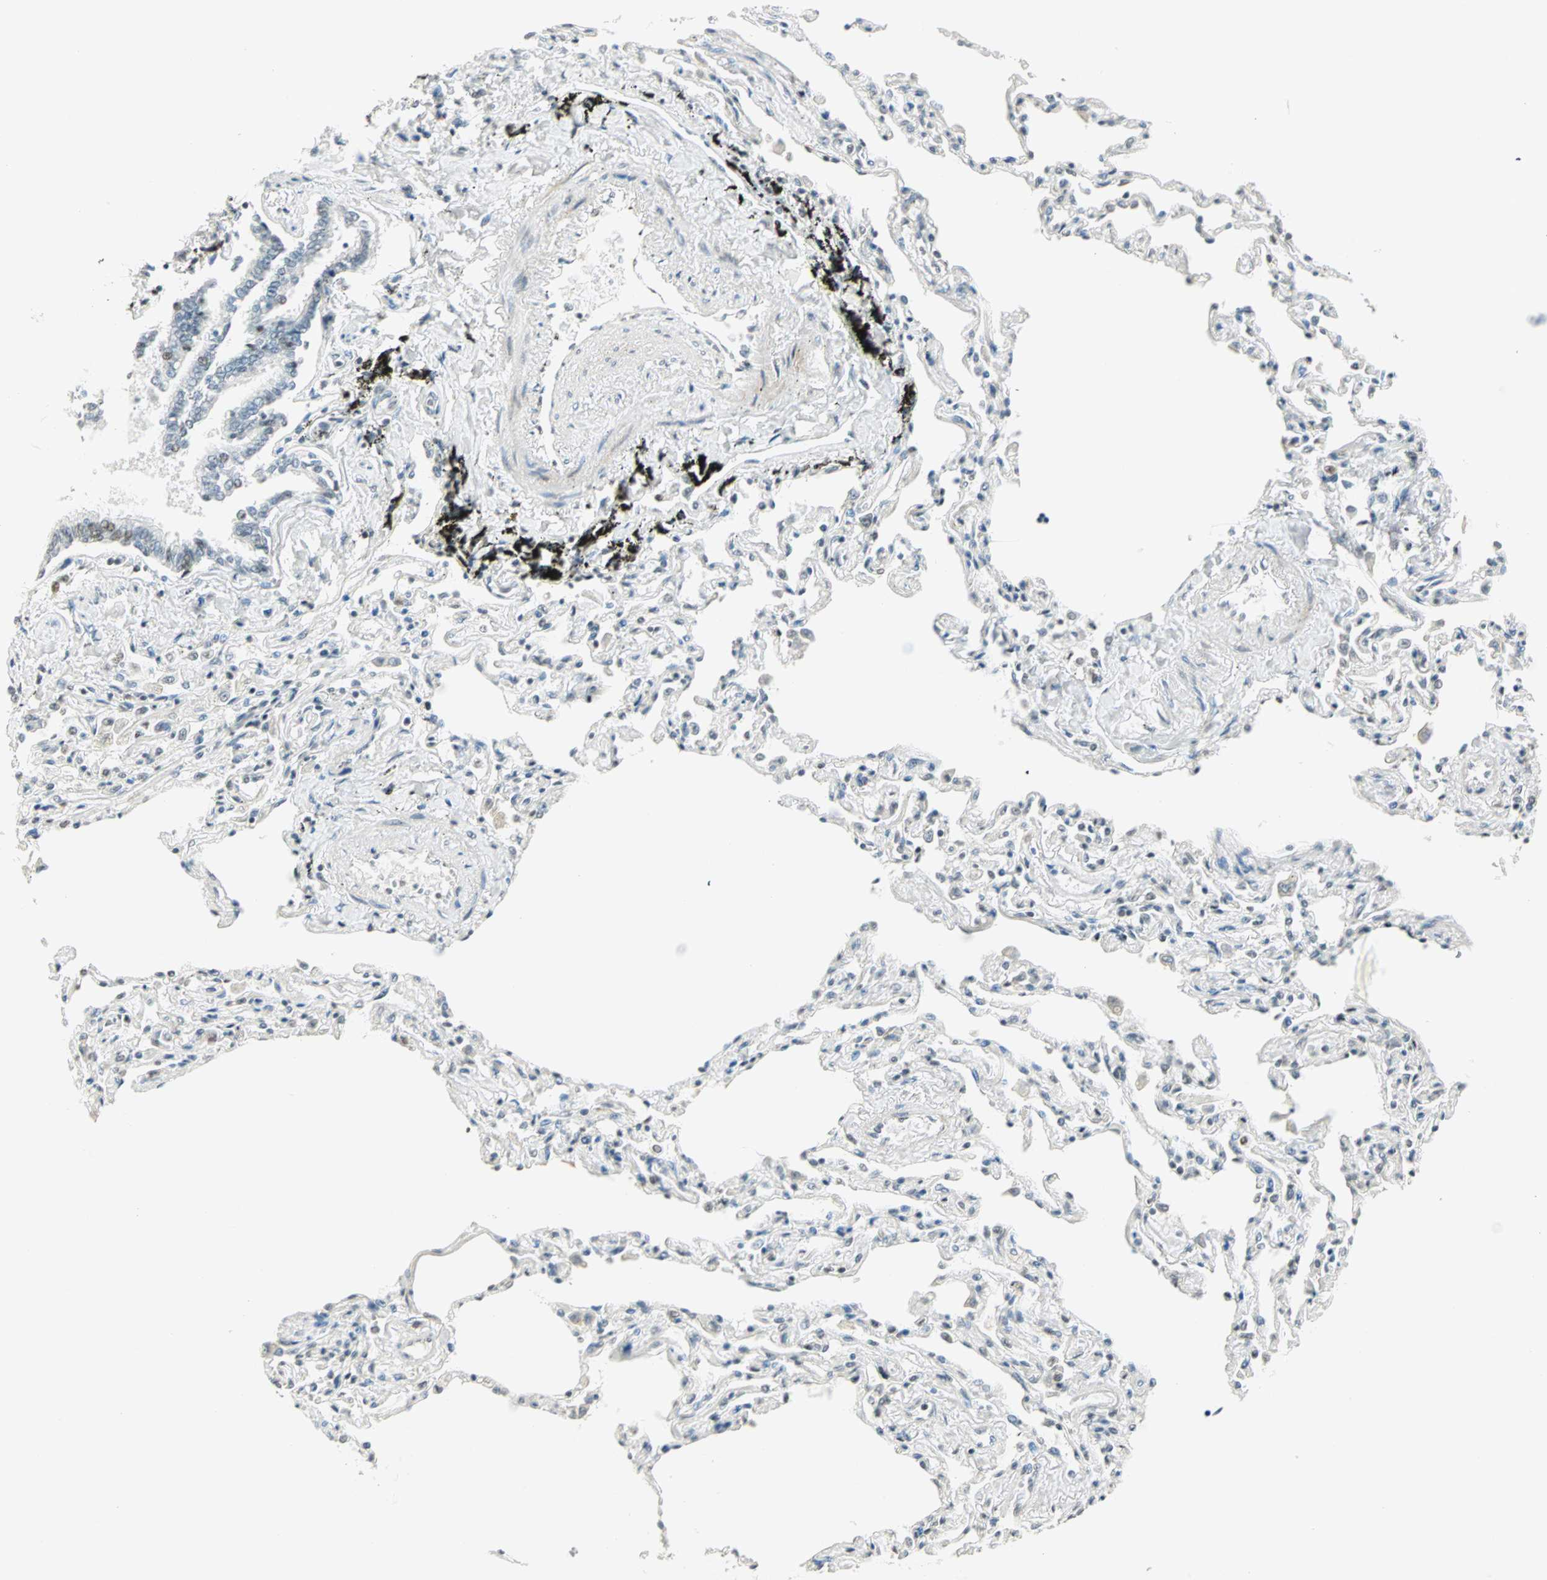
{"staining": {"intensity": "moderate", "quantity": "25%-75%", "location": "nuclear"}, "tissue": "bronchus", "cell_type": "Respiratory epithelial cells", "image_type": "normal", "snomed": [{"axis": "morphology", "description": "Normal tissue, NOS"}, {"axis": "topography", "description": "Lung"}], "caption": "High-power microscopy captured an immunohistochemistry (IHC) histopathology image of unremarkable bronchus, revealing moderate nuclear staining in about 25%-75% of respiratory epithelial cells.", "gene": "SMAD3", "patient": {"sex": "male", "age": 64}}